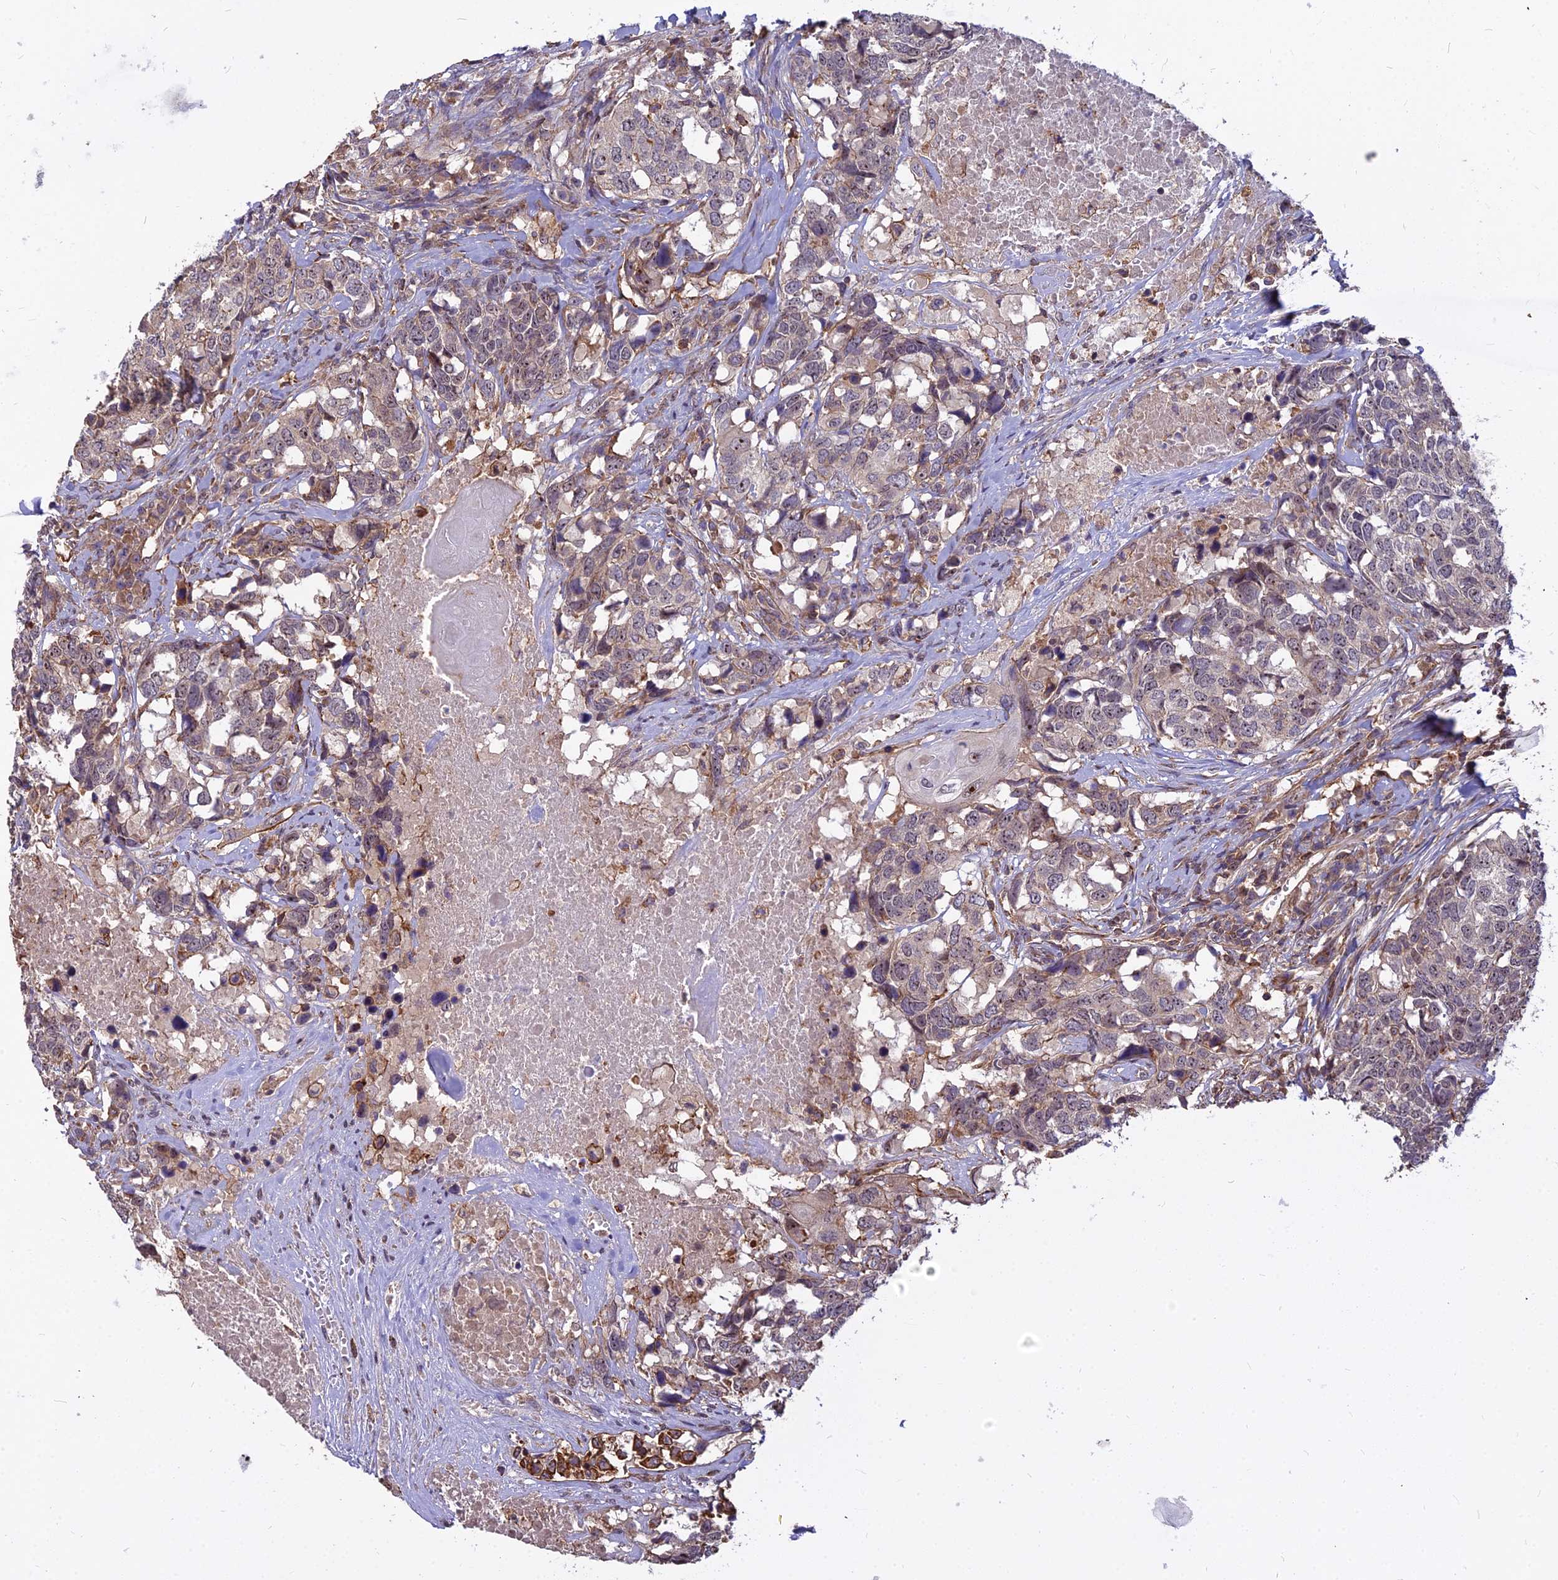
{"staining": {"intensity": "weak", "quantity": "<25%", "location": "cytoplasmic/membranous"}, "tissue": "head and neck cancer", "cell_type": "Tumor cells", "image_type": "cancer", "snomed": [{"axis": "morphology", "description": "Squamous cell carcinoma, NOS"}, {"axis": "topography", "description": "Head-Neck"}], "caption": "Tumor cells show no significant protein expression in head and neck cancer.", "gene": "TCEA3", "patient": {"sex": "male", "age": 66}}